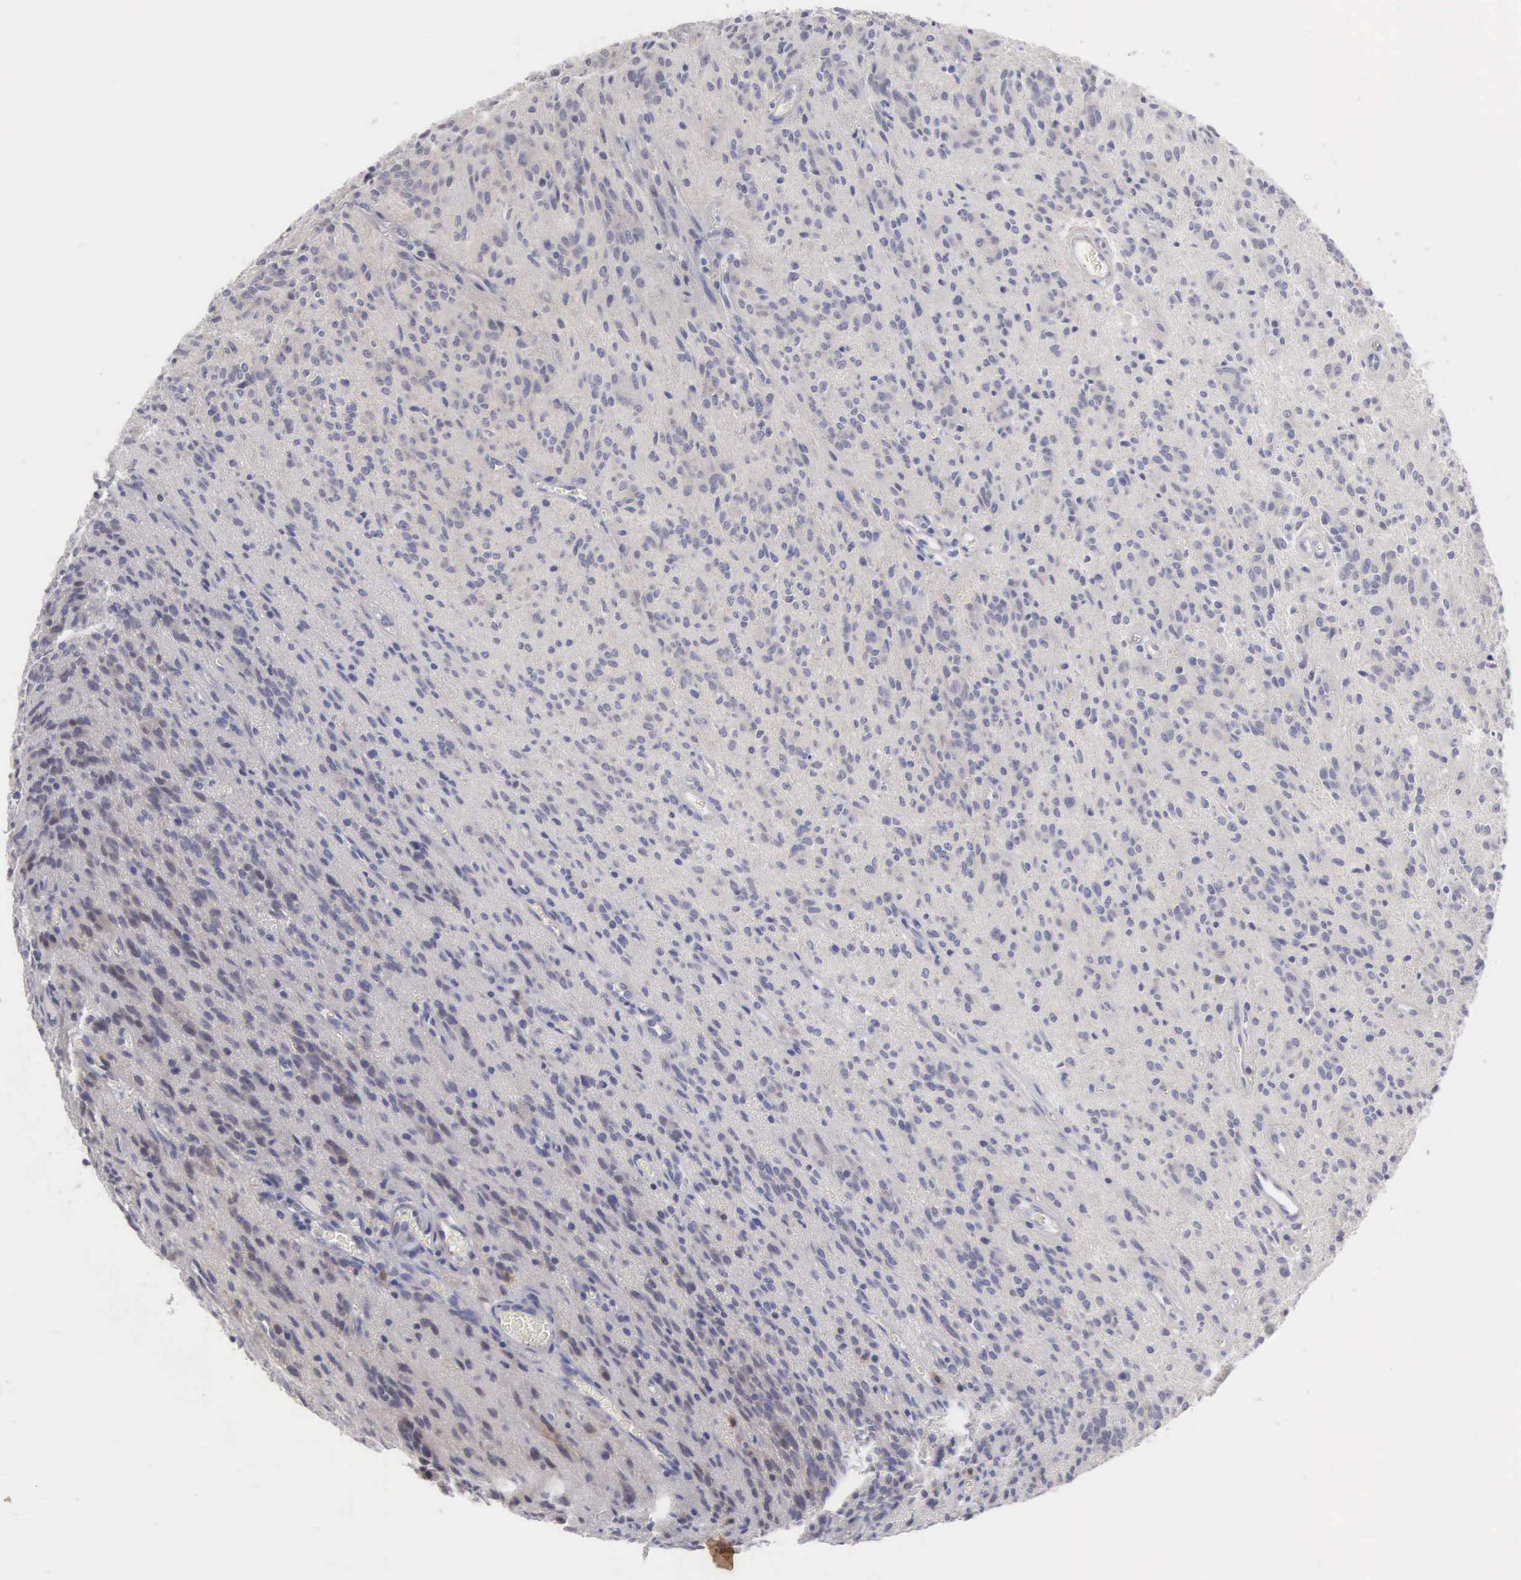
{"staining": {"intensity": "negative", "quantity": "none", "location": "none"}, "tissue": "glioma", "cell_type": "Tumor cells", "image_type": "cancer", "snomed": [{"axis": "morphology", "description": "Glioma, malignant, Low grade"}, {"axis": "topography", "description": "Brain"}], "caption": "The photomicrograph reveals no staining of tumor cells in glioma.", "gene": "ELFN2", "patient": {"sex": "female", "age": 15}}